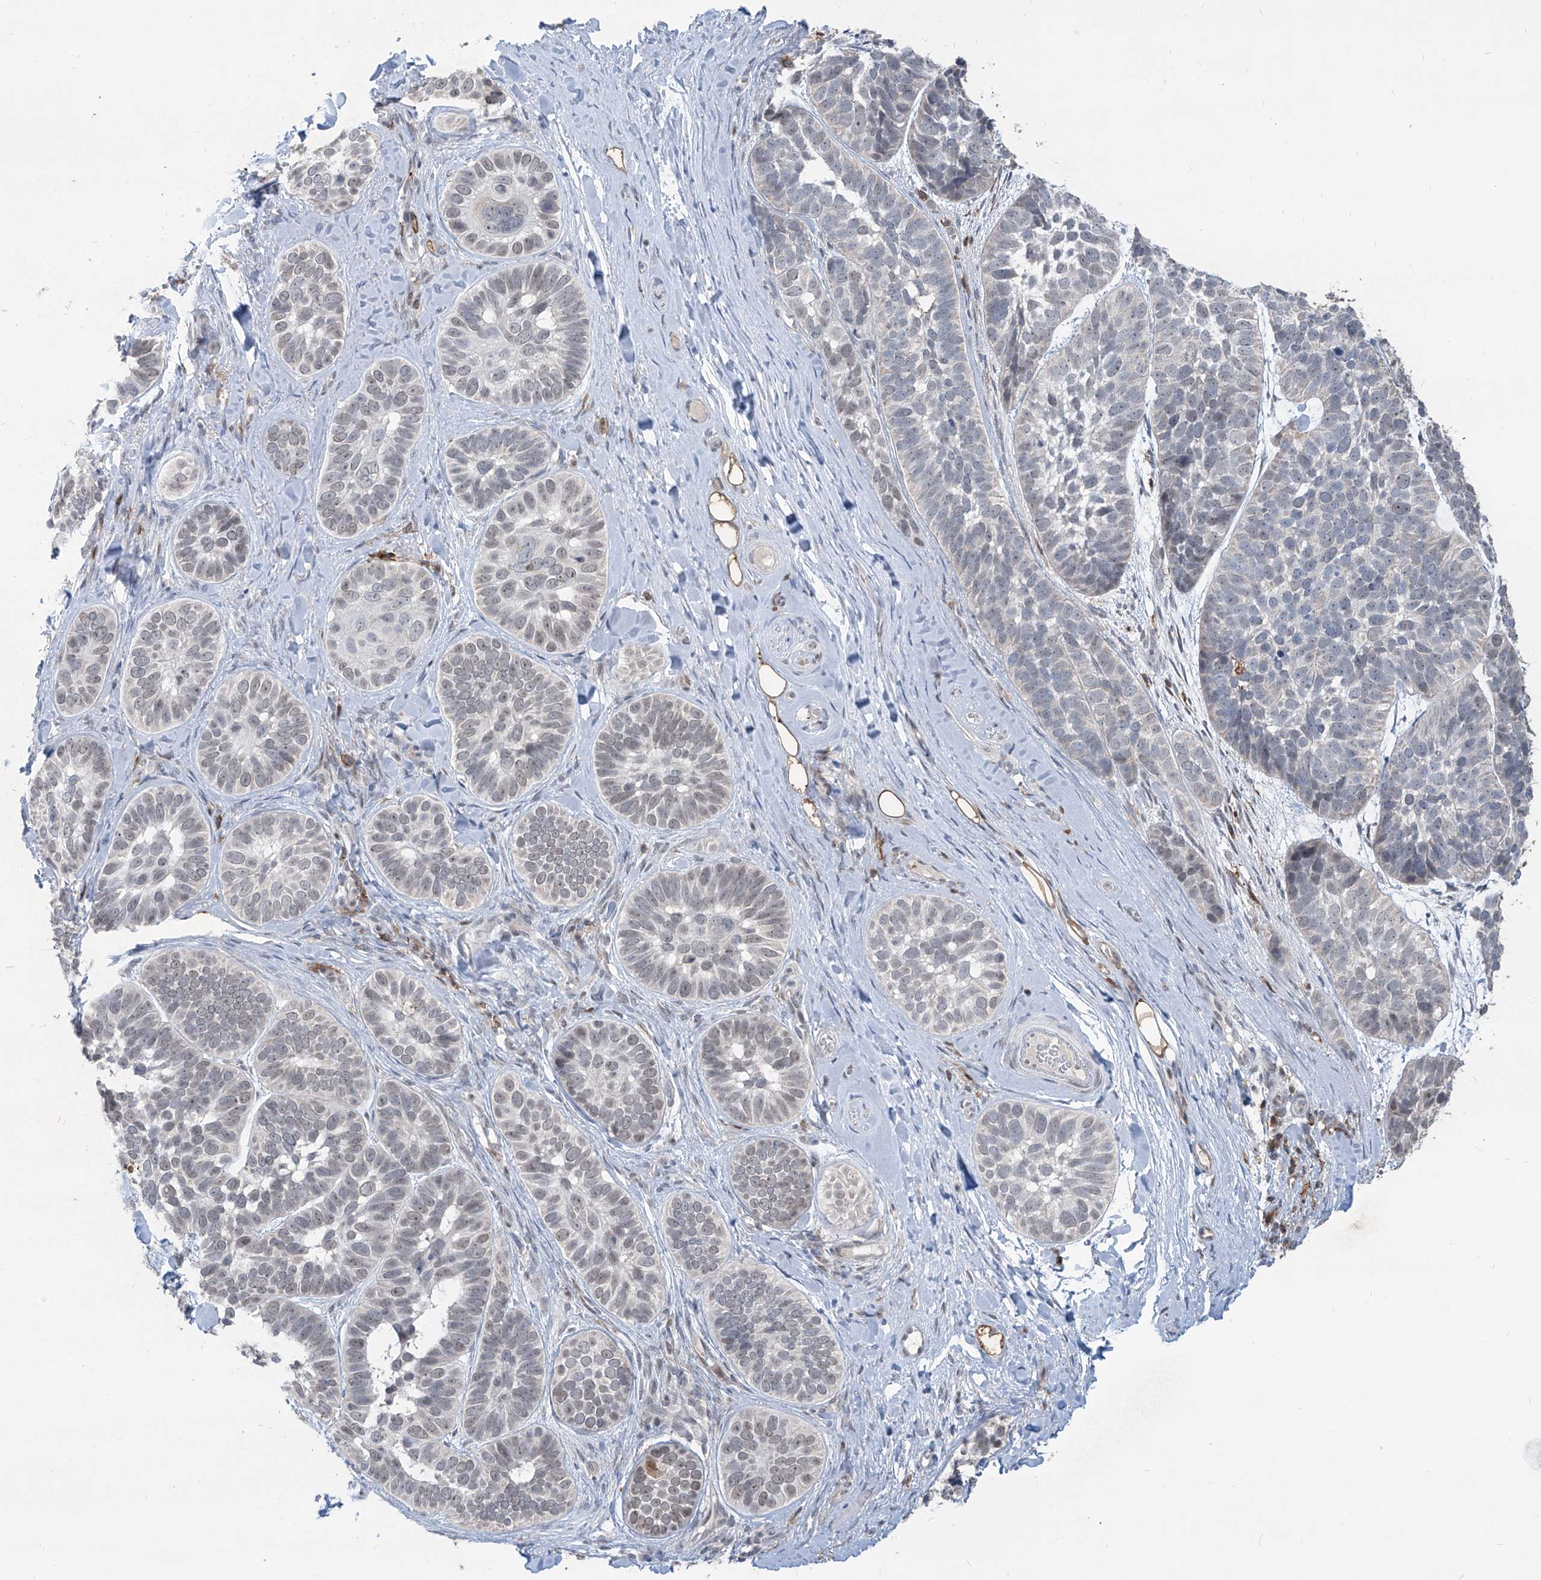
{"staining": {"intensity": "negative", "quantity": "none", "location": "none"}, "tissue": "skin cancer", "cell_type": "Tumor cells", "image_type": "cancer", "snomed": [{"axis": "morphology", "description": "Basal cell carcinoma"}, {"axis": "topography", "description": "Skin"}], "caption": "Immunohistochemistry (IHC) of skin basal cell carcinoma reveals no expression in tumor cells. The staining was performed using DAB to visualize the protein expression in brown, while the nuclei were stained in blue with hematoxylin (Magnification: 20x).", "gene": "ZBTB48", "patient": {"sex": "male", "age": 62}}